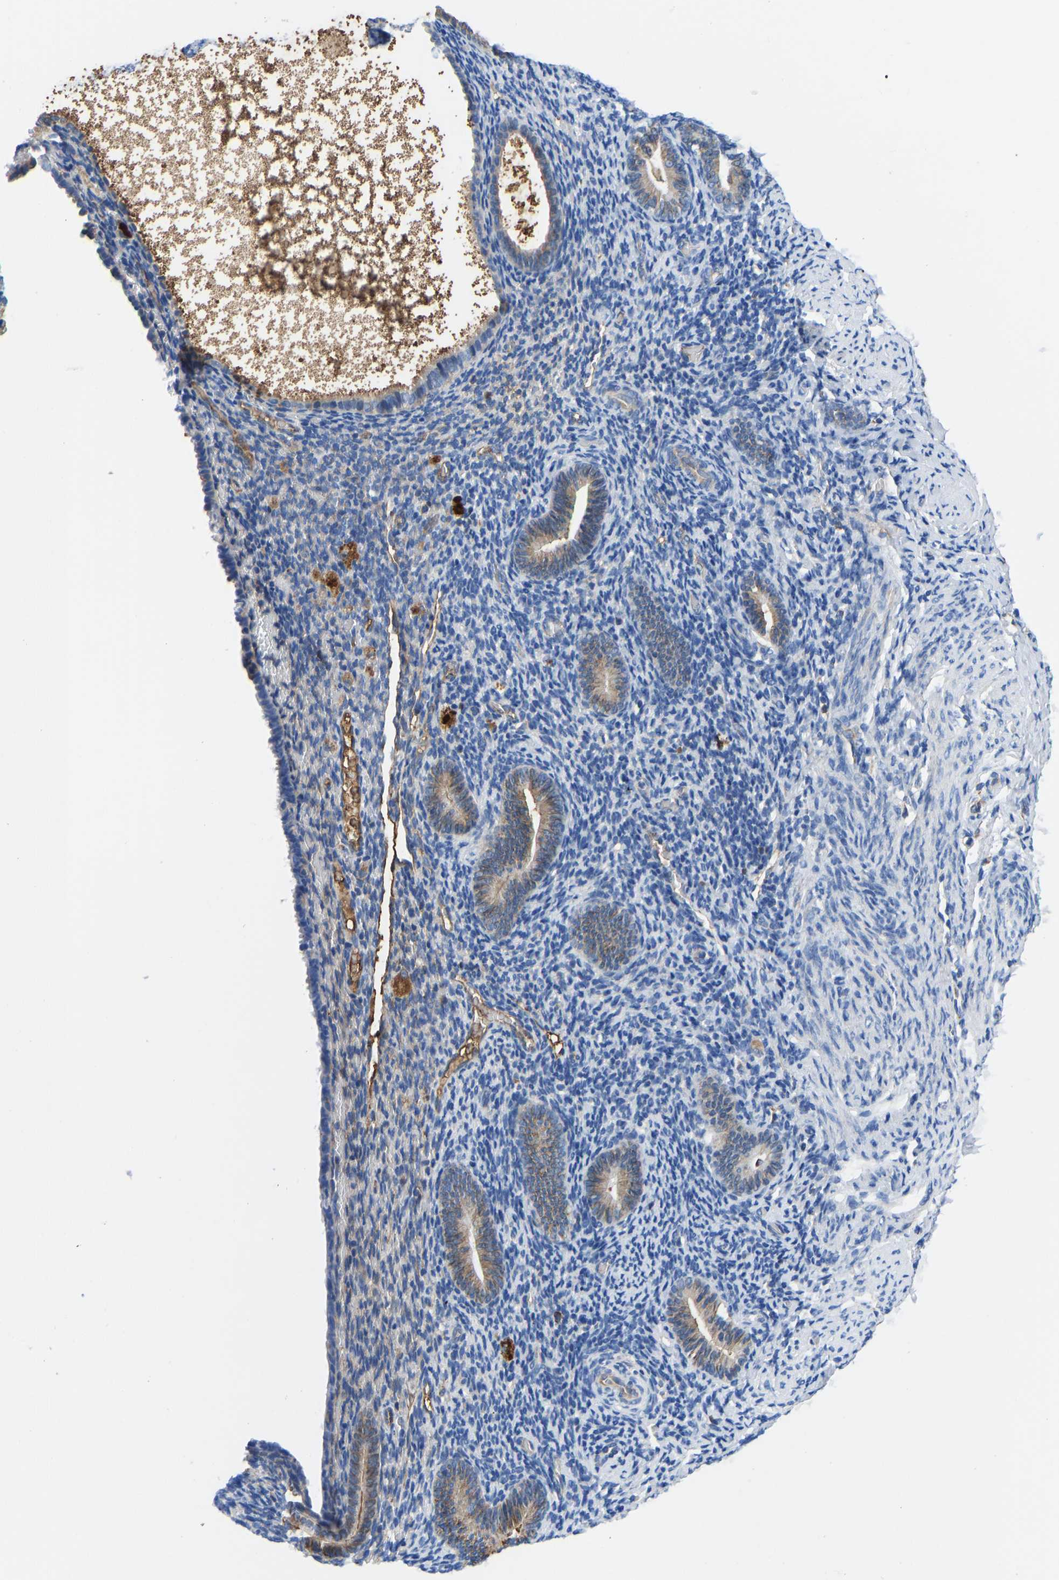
{"staining": {"intensity": "negative", "quantity": "none", "location": "none"}, "tissue": "endometrium", "cell_type": "Cells in endometrial stroma", "image_type": "normal", "snomed": [{"axis": "morphology", "description": "Normal tissue, NOS"}, {"axis": "topography", "description": "Endometrium"}], "caption": "Human endometrium stained for a protein using IHC displays no positivity in cells in endometrial stroma.", "gene": "HSPG2", "patient": {"sex": "female", "age": 51}}